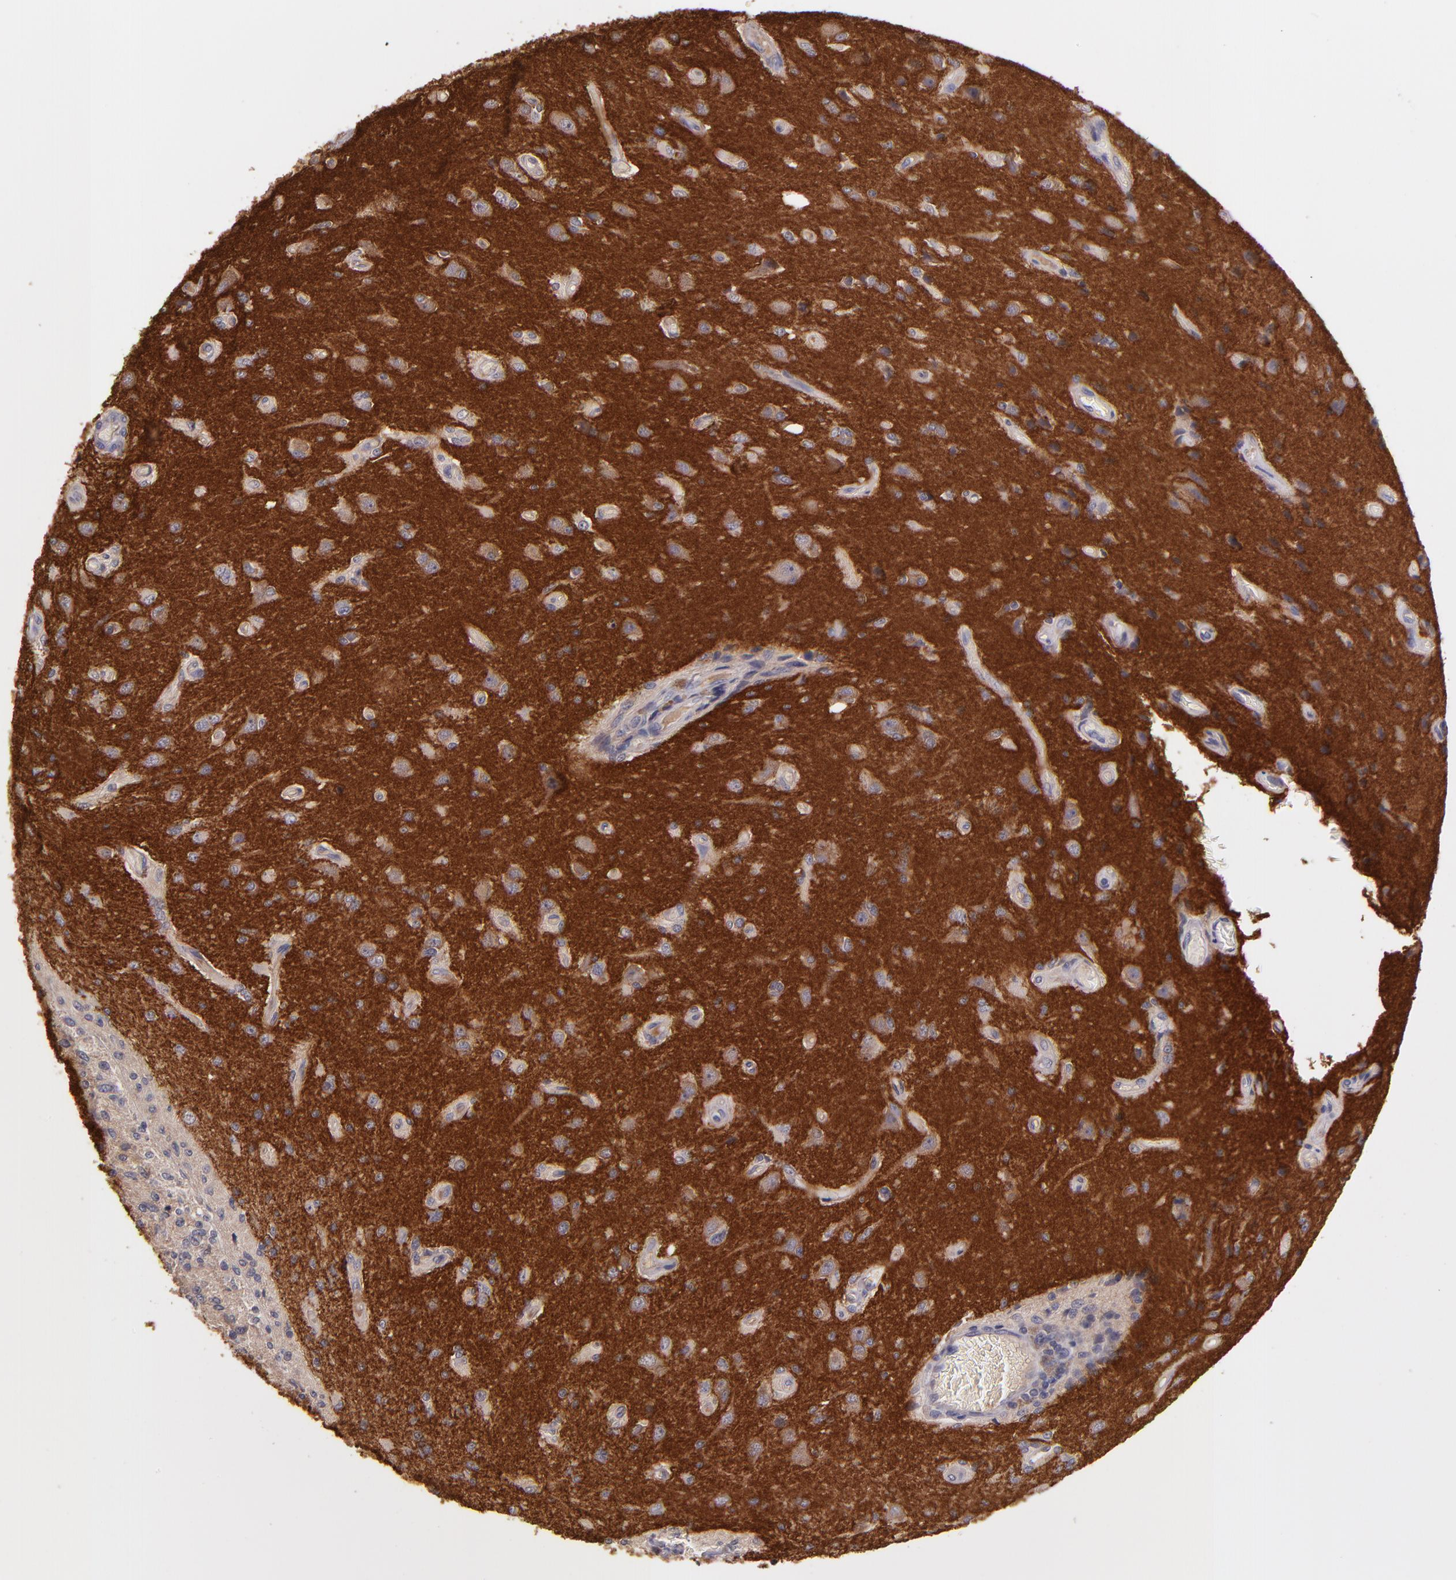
{"staining": {"intensity": "negative", "quantity": "none", "location": "none"}, "tissue": "glioma", "cell_type": "Tumor cells", "image_type": "cancer", "snomed": [{"axis": "morphology", "description": "Normal tissue, NOS"}, {"axis": "morphology", "description": "Glioma, malignant, High grade"}, {"axis": "topography", "description": "Cerebral cortex"}], "caption": "An immunohistochemistry histopathology image of glioma is shown. There is no staining in tumor cells of glioma. (Immunohistochemistry, brightfield microscopy, high magnification).", "gene": "GNAZ", "patient": {"sex": "male", "age": 77}}